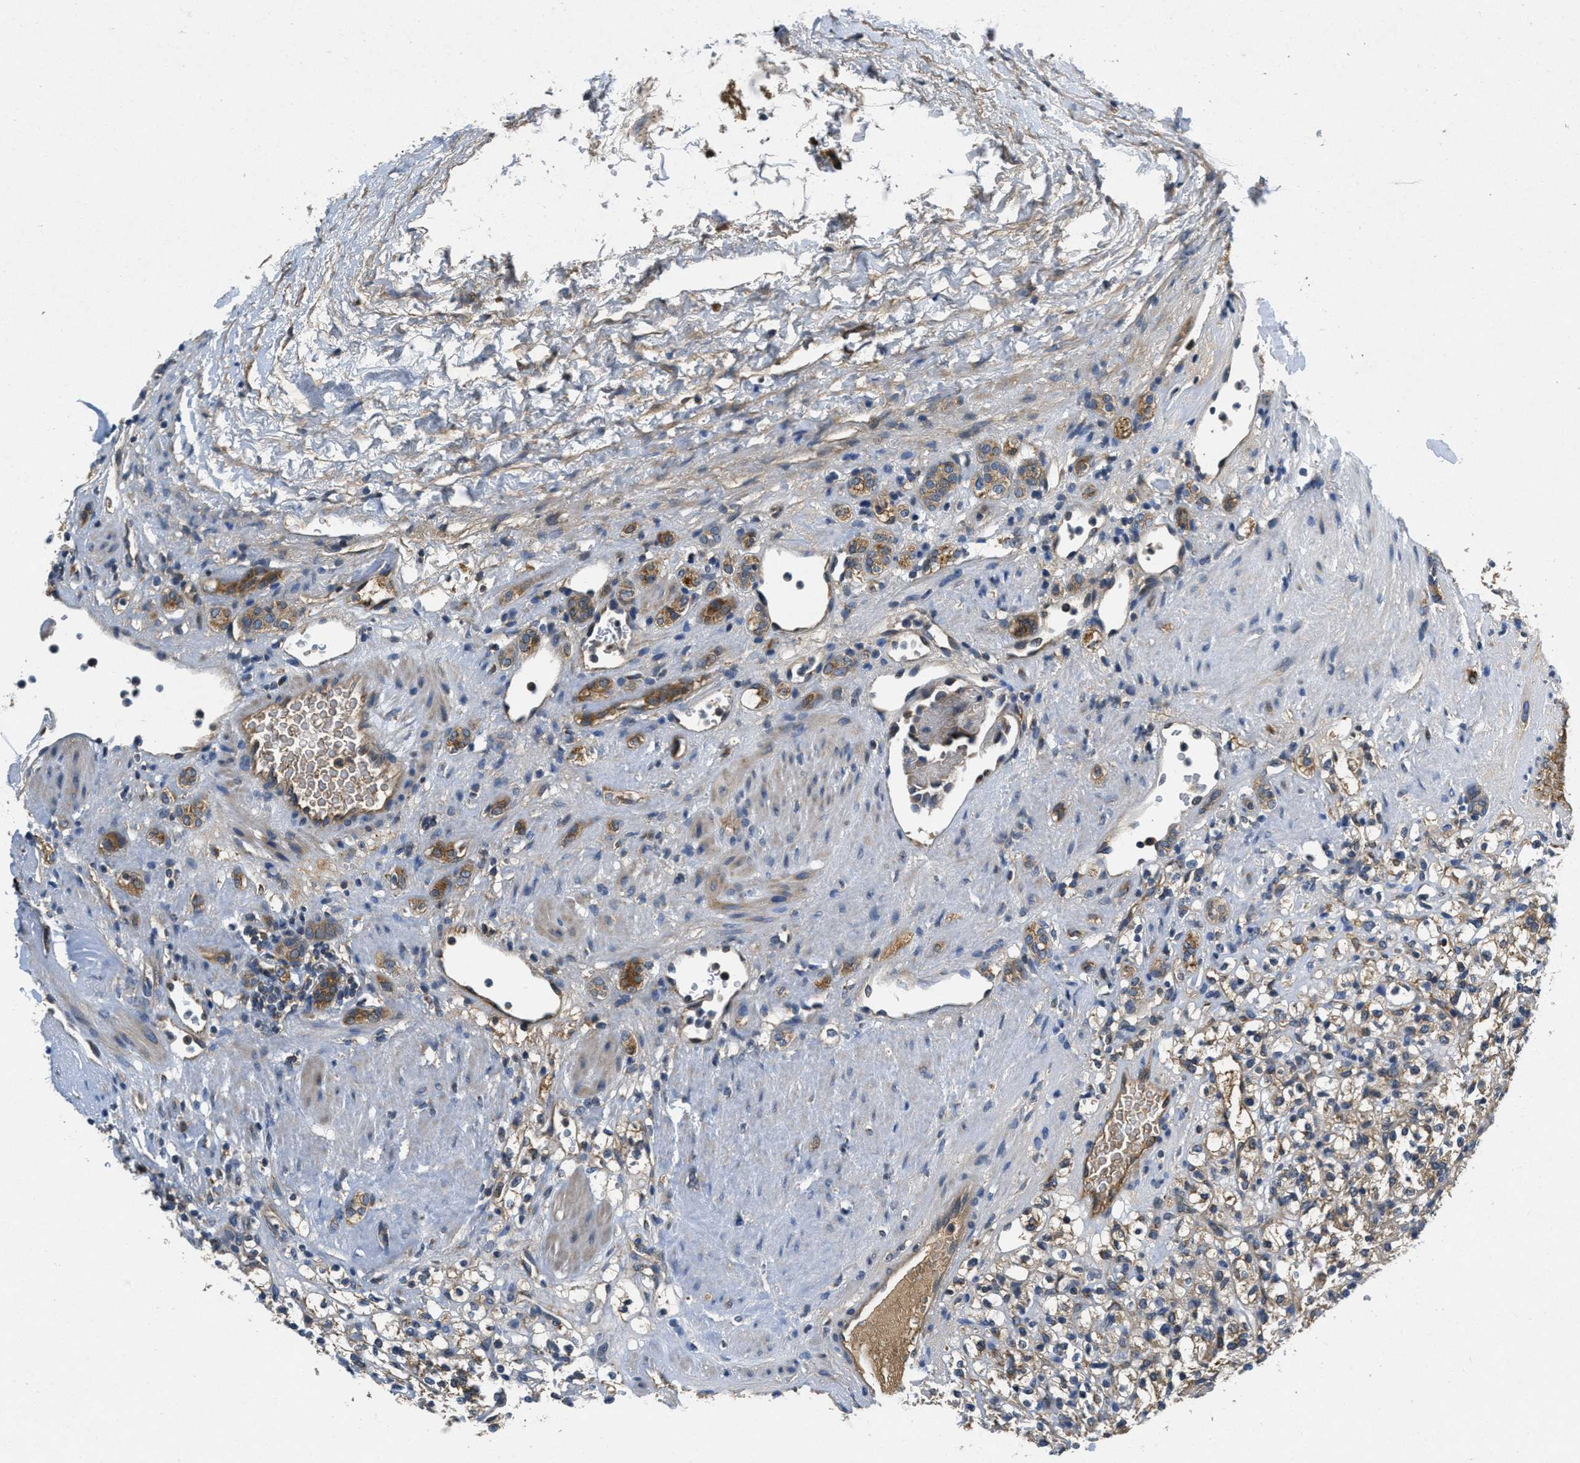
{"staining": {"intensity": "moderate", "quantity": ">75%", "location": "cytoplasmic/membranous"}, "tissue": "renal cancer", "cell_type": "Tumor cells", "image_type": "cancer", "snomed": [{"axis": "morphology", "description": "Normal tissue, NOS"}, {"axis": "morphology", "description": "Adenocarcinoma, NOS"}, {"axis": "topography", "description": "Kidney"}], "caption": "This micrograph displays adenocarcinoma (renal) stained with immunohistochemistry (IHC) to label a protein in brown. The cytoplasmic/membranous of tumor cells show moderate positivity for the protein. Nuclei are counter-stained blue.", "gene": "GALK1", "patient": {"sex": "female", "age": 72}}